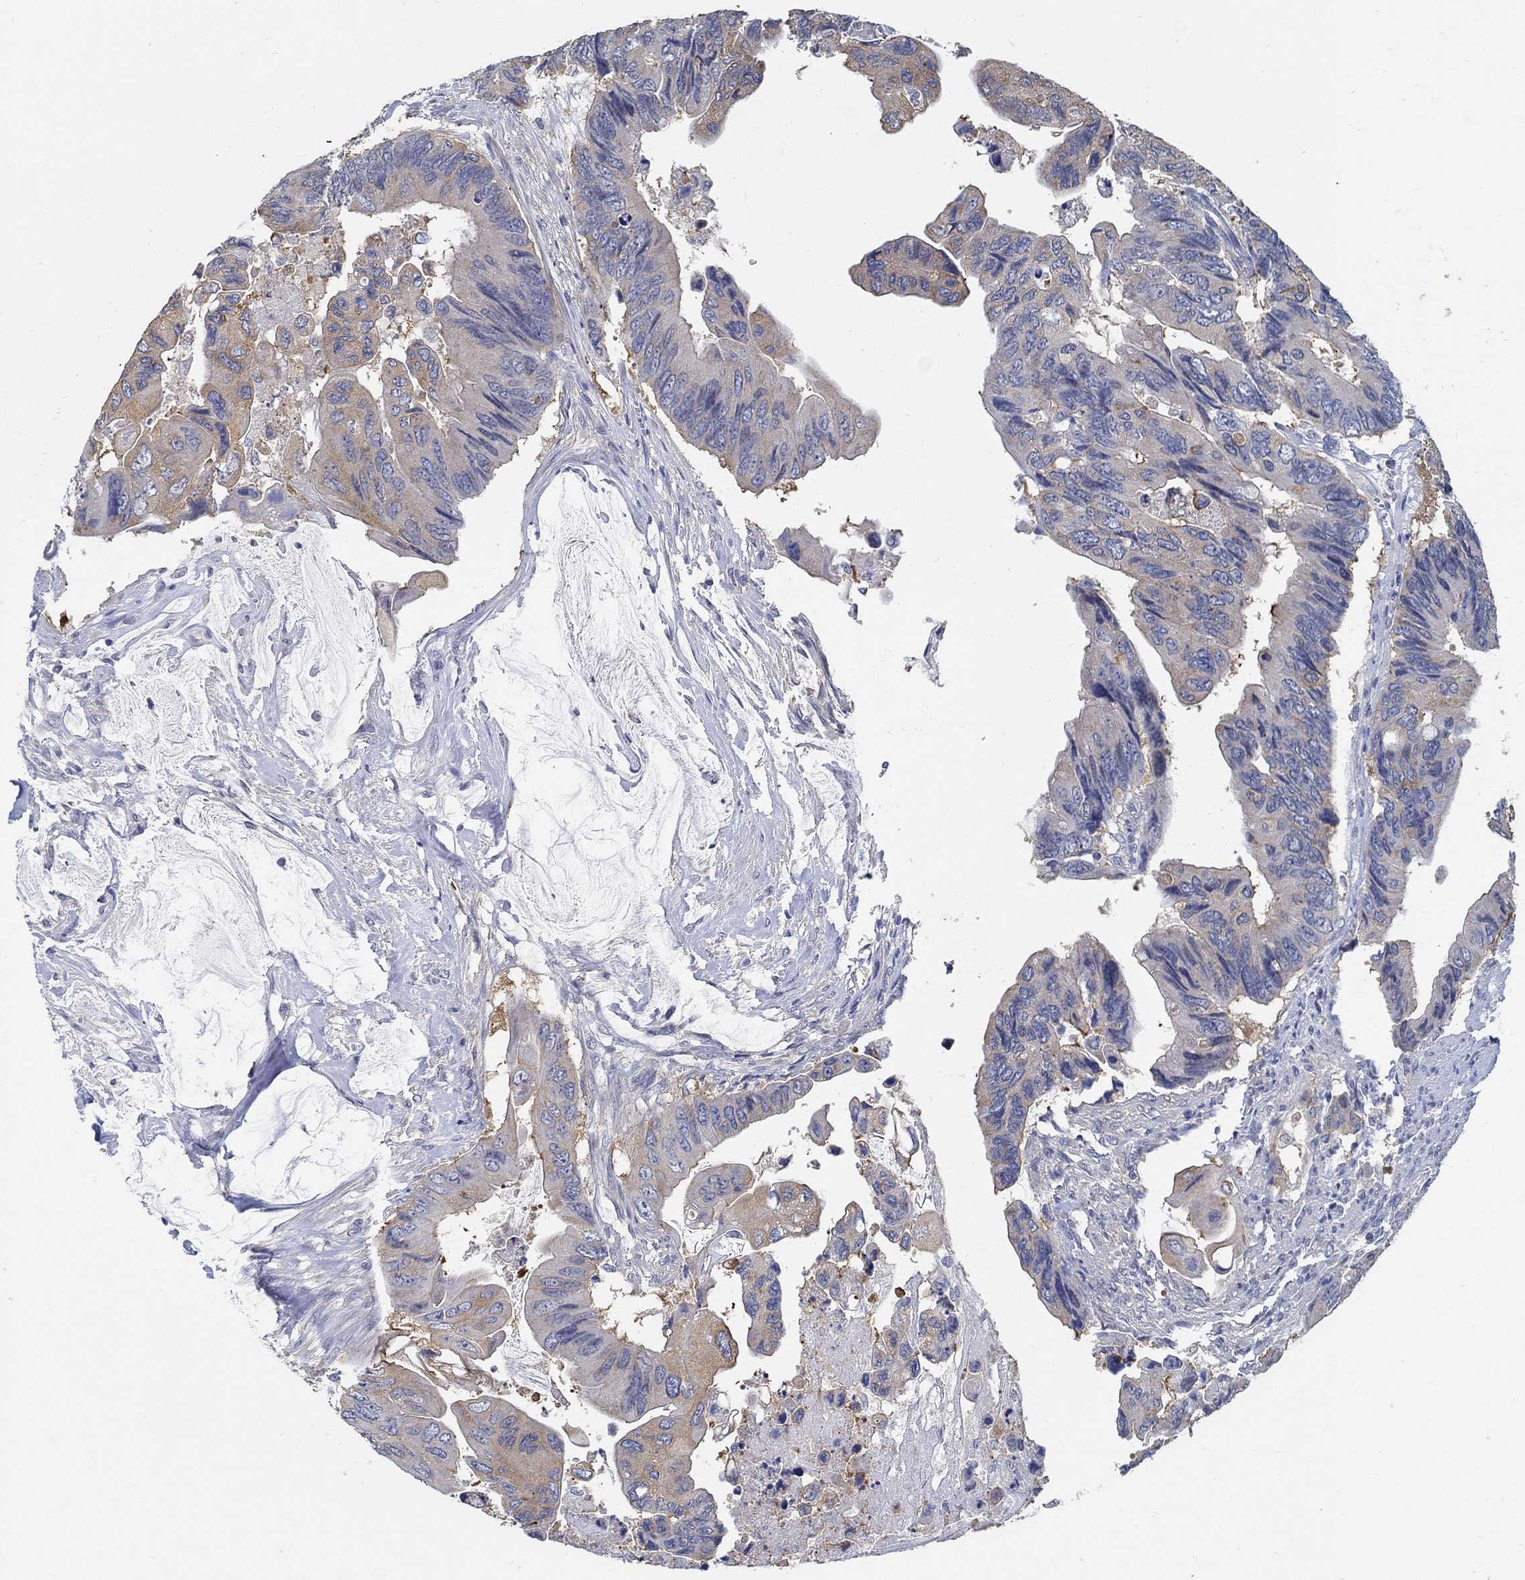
{"staining": {"intensity": "weak", "quantity": "25%-75%", "location": "cytoplasmic/membranous"}, "tissue": "colorectal cancer", "cell_type": "Tumor cells", "image_type": "cancer", "snomed": [{"axis": "morphology", "description": "Adenocarcinoma, NOS"}, {"axis": "topography", "description": "Rectum"}], "caption": "An image of human adenocarcinoma (colorectal) stained for a protein exhibits weak cytoplasmic/membranous brown staining in tumor cells.", "gene": "PCDH11X", "patient": {"sex": "male", "age": 63}}